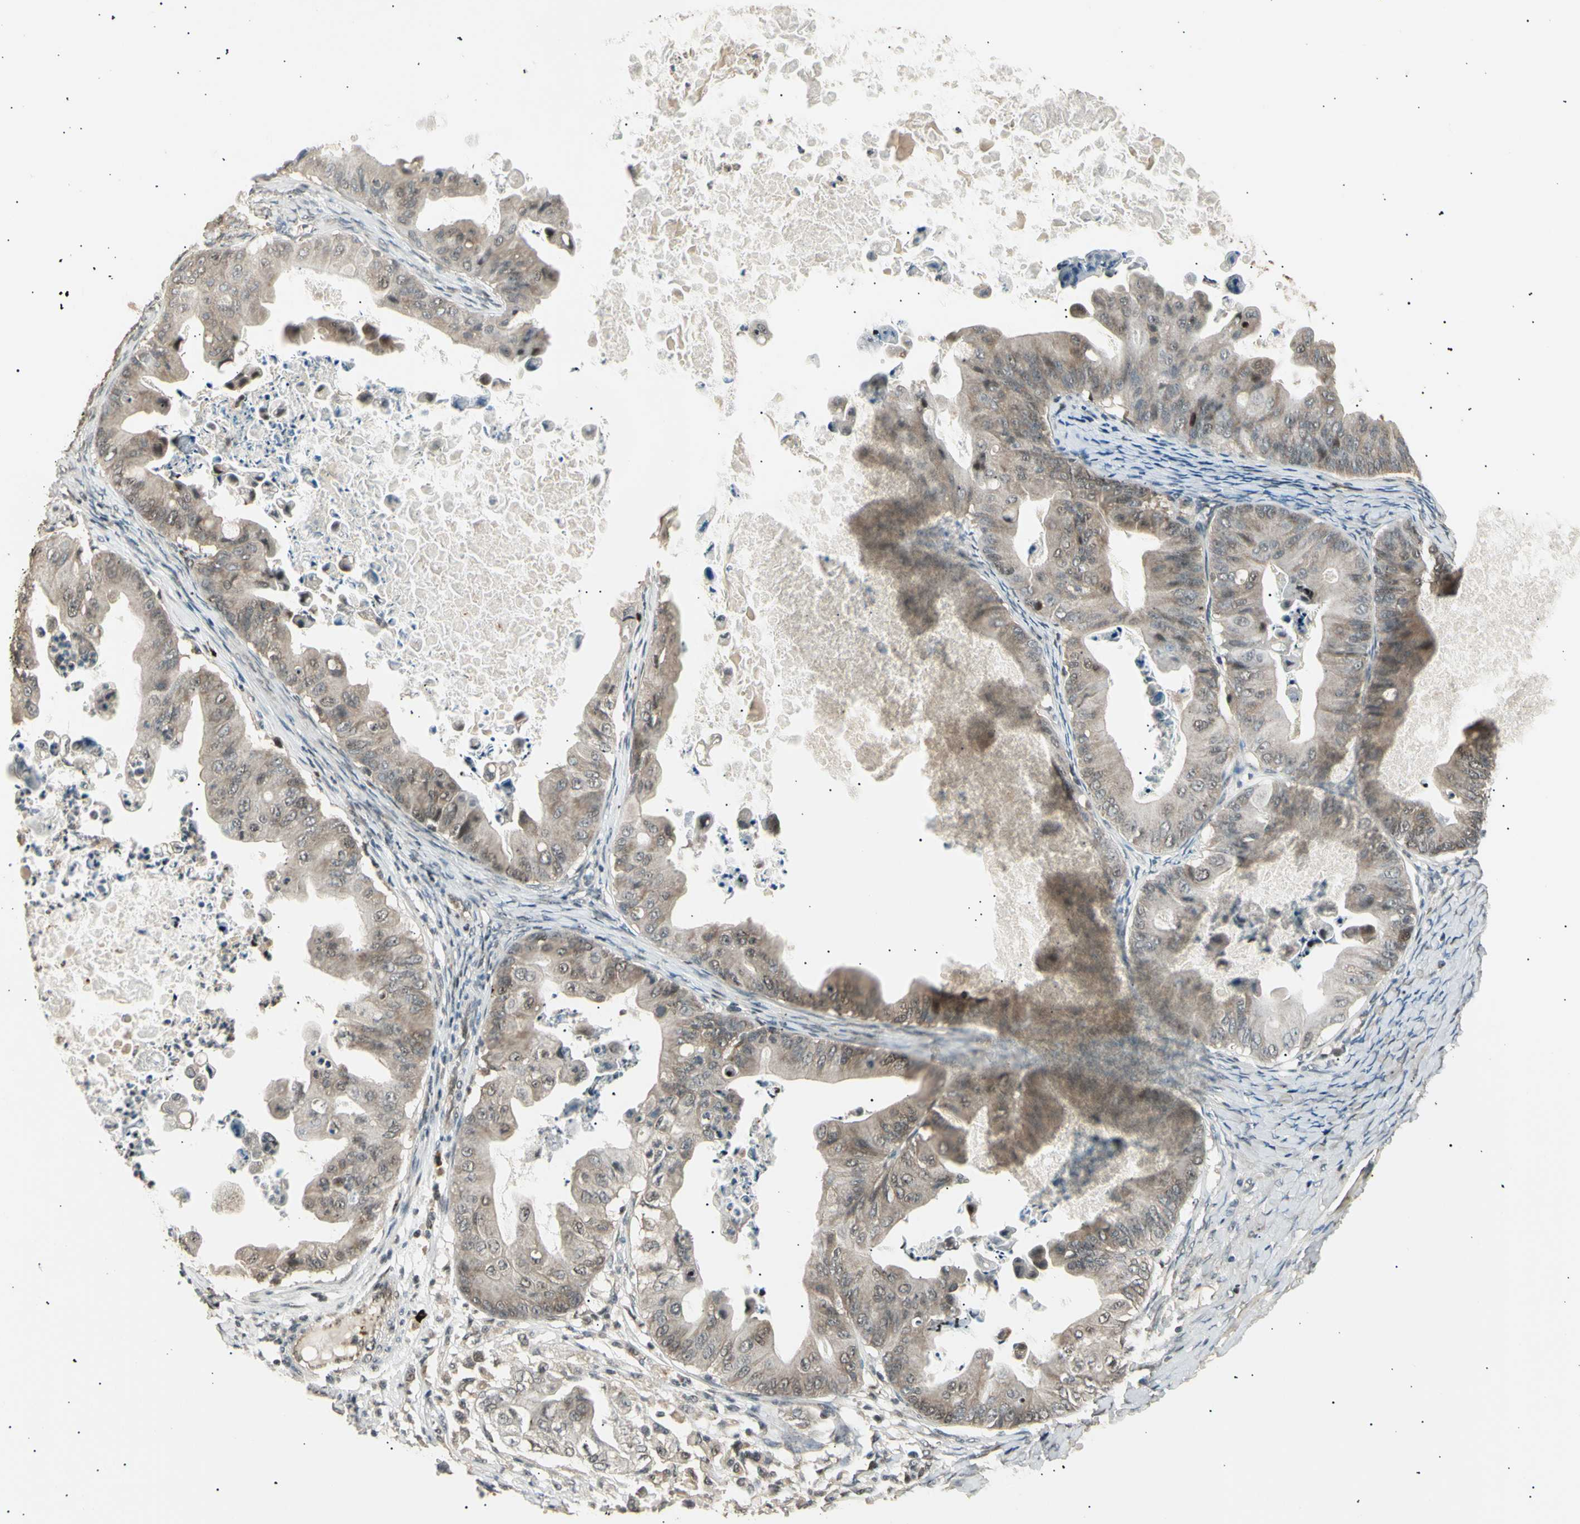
{"staining": {"intensity": "weak", "quantity": ">75%", "location": "cytoplasmic/membranous,nuclear"}, "tissue": "ovarian cancer", "cell_type": "Tumor cells", "image_type": "cancer", "snomed": [{"axis": "morphology", "description": "Cystadenocarcinoma, mucinous, NOS"}, {"axis": "topography", "description": "Ovary"}], "caption": "Ovarian cancer was stained to show a protein in brown. There is low levels of weak cytoplasmic/membranous and nuclear staining in about >75% of tumor cells.", "gene": "NUAK2", "patient": {"sex": "female", "age": 37}}